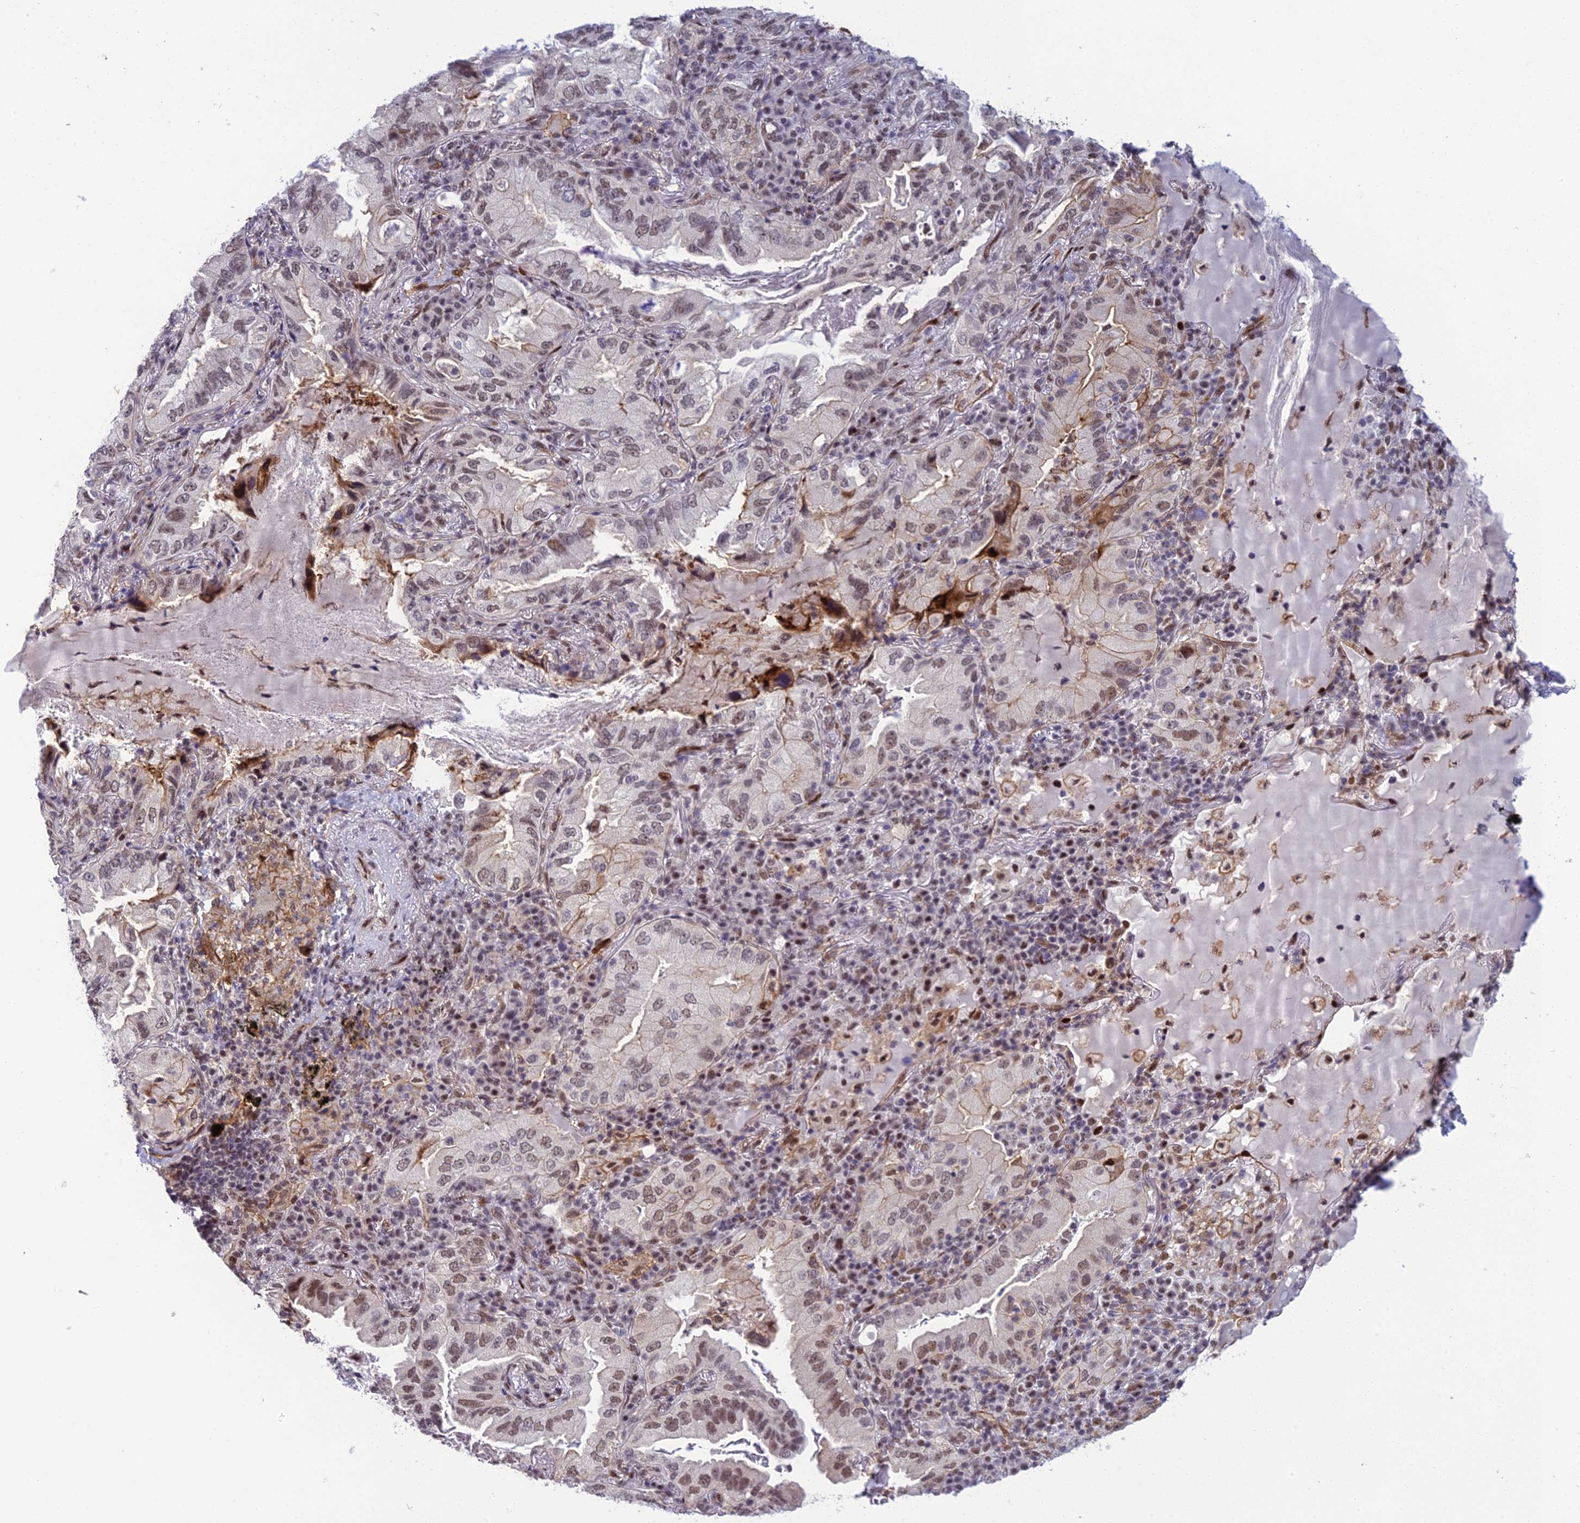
{"staining": {"intensity": "moderate", "quantity": "25%-75%", "location": "nuclear"}, "tissue": "lung cancer", "cell_type": "Tumor cells", "image_type": "cancer", "snomed": [{"axis": "morphology", "description": "Adenocarcinoma, NOS"}, {"axis": "topography", "description": "Lung"}], "caption": "Lung cancer (adenocarcinoma) stained with DAB (3,3'-diaminobenzidine) IHC shows medium levels of moderate nuclear staining in about 25%-75% of tumor cells.", "gene": "RANBP3", "patient": {"sex": "female", "age": 69}}